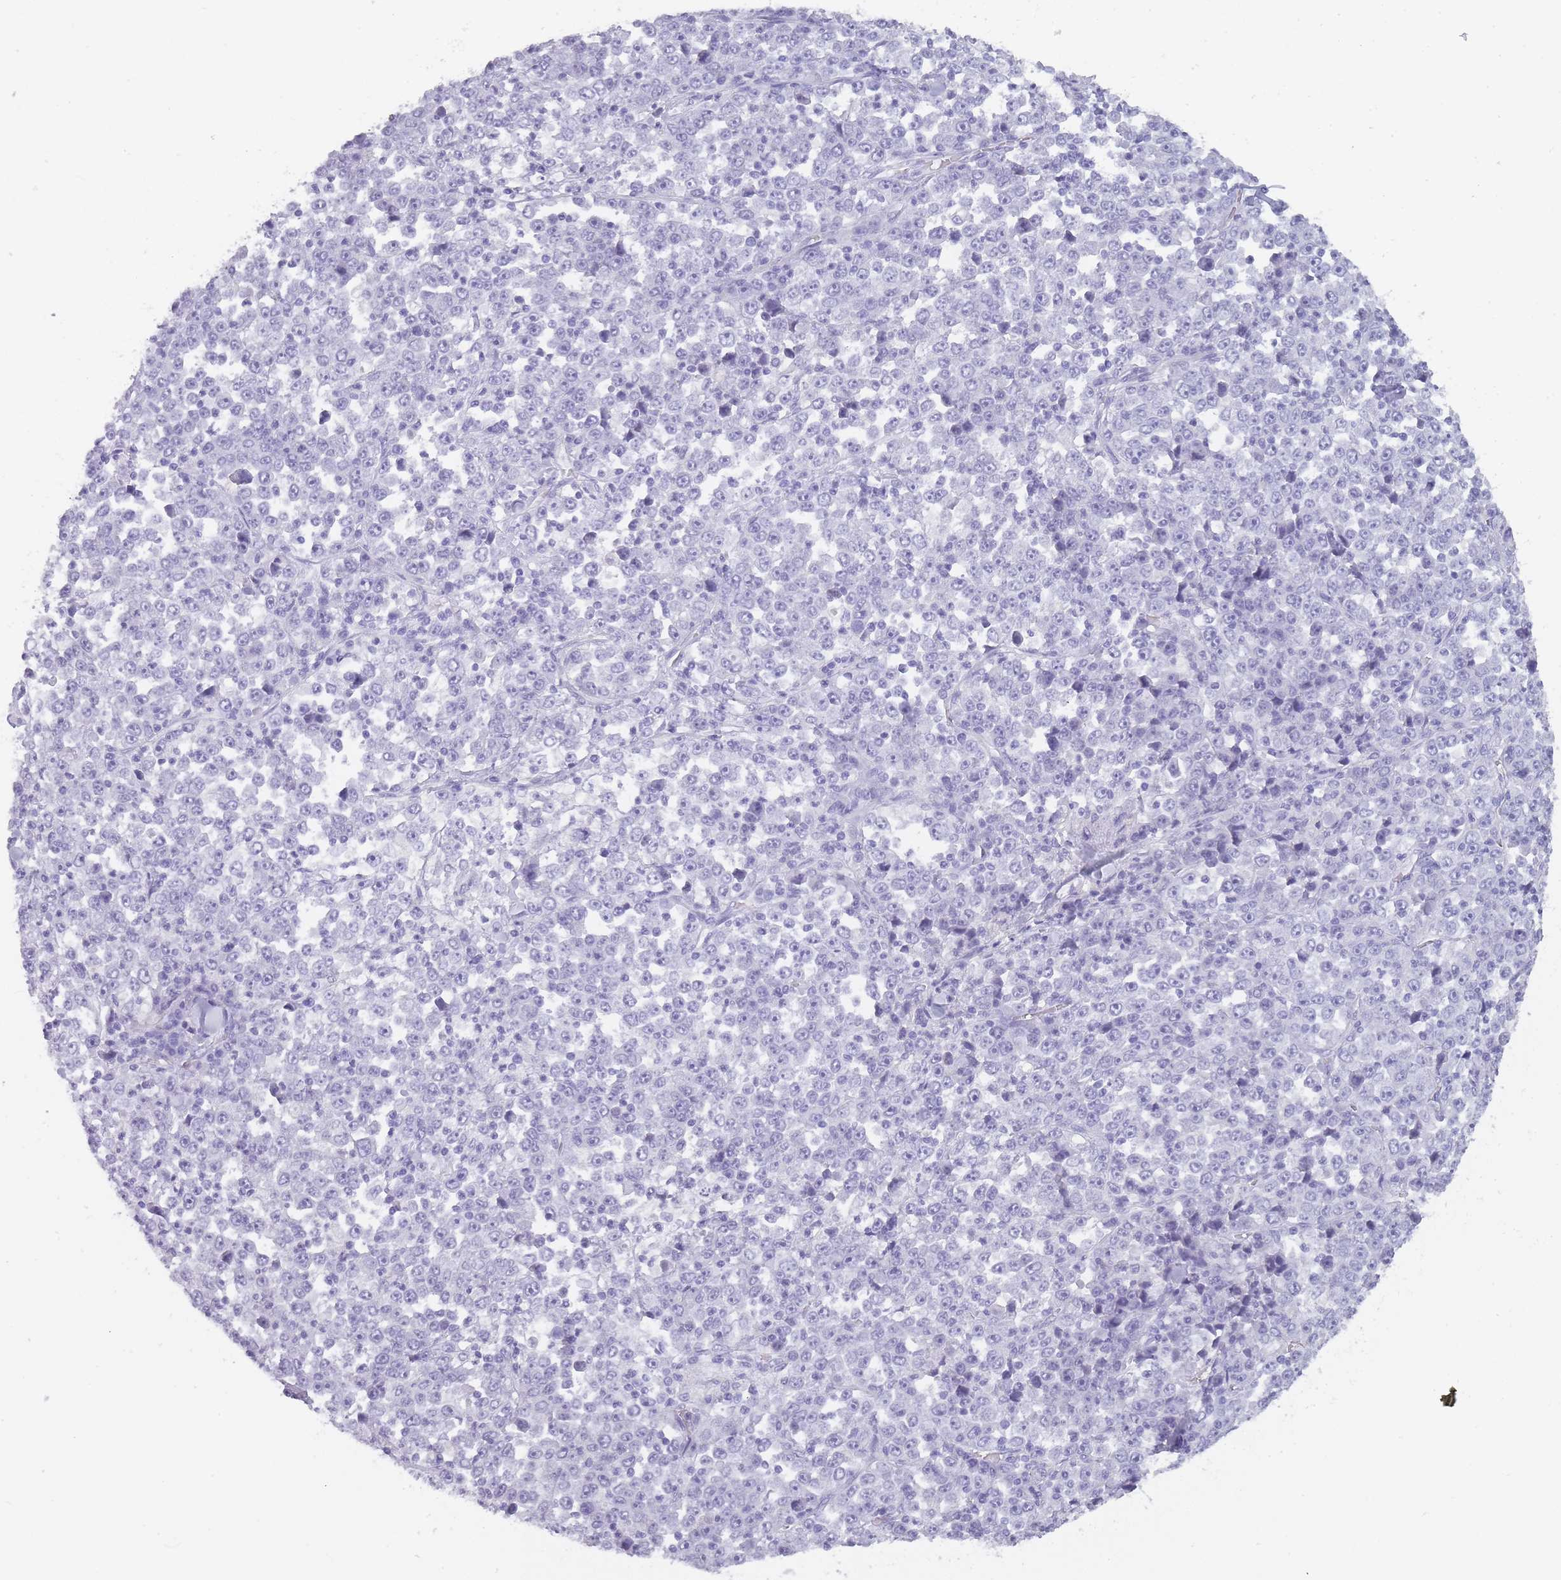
{"staining": {"intensity": "negative", "quantity": "none", "location": "none"}, "tissue": "stomach cancer", "cell_type": "Tumor cells", "image_type": "cancer", "snomed": [{"axis": "morphology", "description": "Normal tissue, NOS"}, {"axis": "morphology", "description": "Adenocarcinoma, NOS"}, {"axis": "topography", "description": "Stomach, upper"}, {"axis": "topography", "description": "Stomach"}], "caption": "Immunohistochemistry (IHC) micrograph of neoplastic tissue: human stomach cancer stained with DAB (3,3'-diaminobenzidine) shows no significant protein expression in tumor cells.", "gene": "TCP11", "patient": {"sex": "male", "age": 59}}